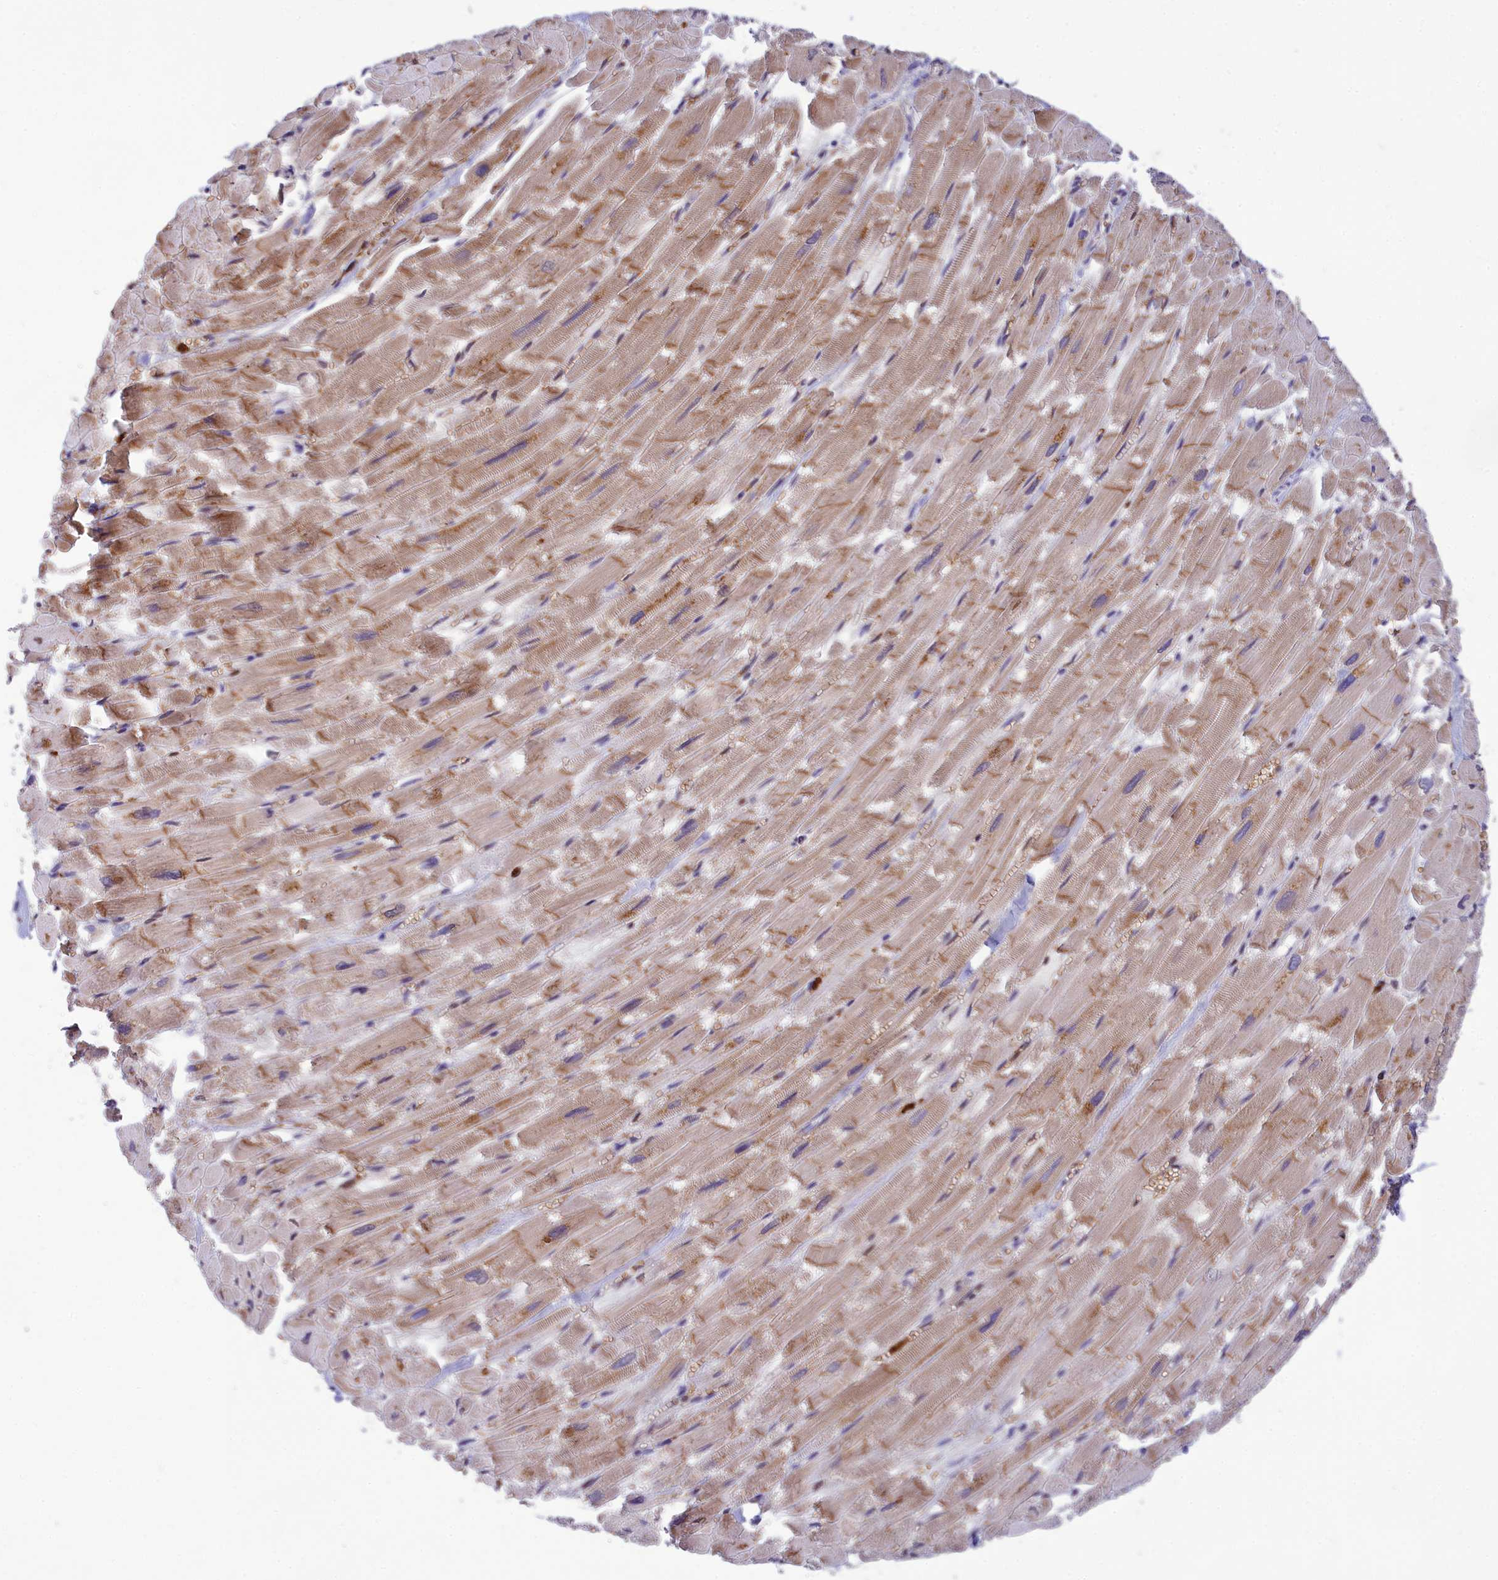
{"staining": {"intensity": "moderate", "quantity": "25%-75%", "location": "cytoplasmic/membranous"}, "tissue": "heart muscle", "cell_type": "Cardiomyocytes", "image_type": "normal", "snomed": [{"axis": "morphology", "description": "Normal tissue, NOS"}, {"axis": "topography", "description": "Heart"}], "caption": "Unremarkable heart muscle was stained to show a protein in brown. There is medium levels of moderate cytoplasmic/membranous positivity in about 25%-75% of cardiomyocytes. Nuclei are stained in blue.", "gene": "PKHD1L1", "patient": {"sex": "male", "age": 54}}